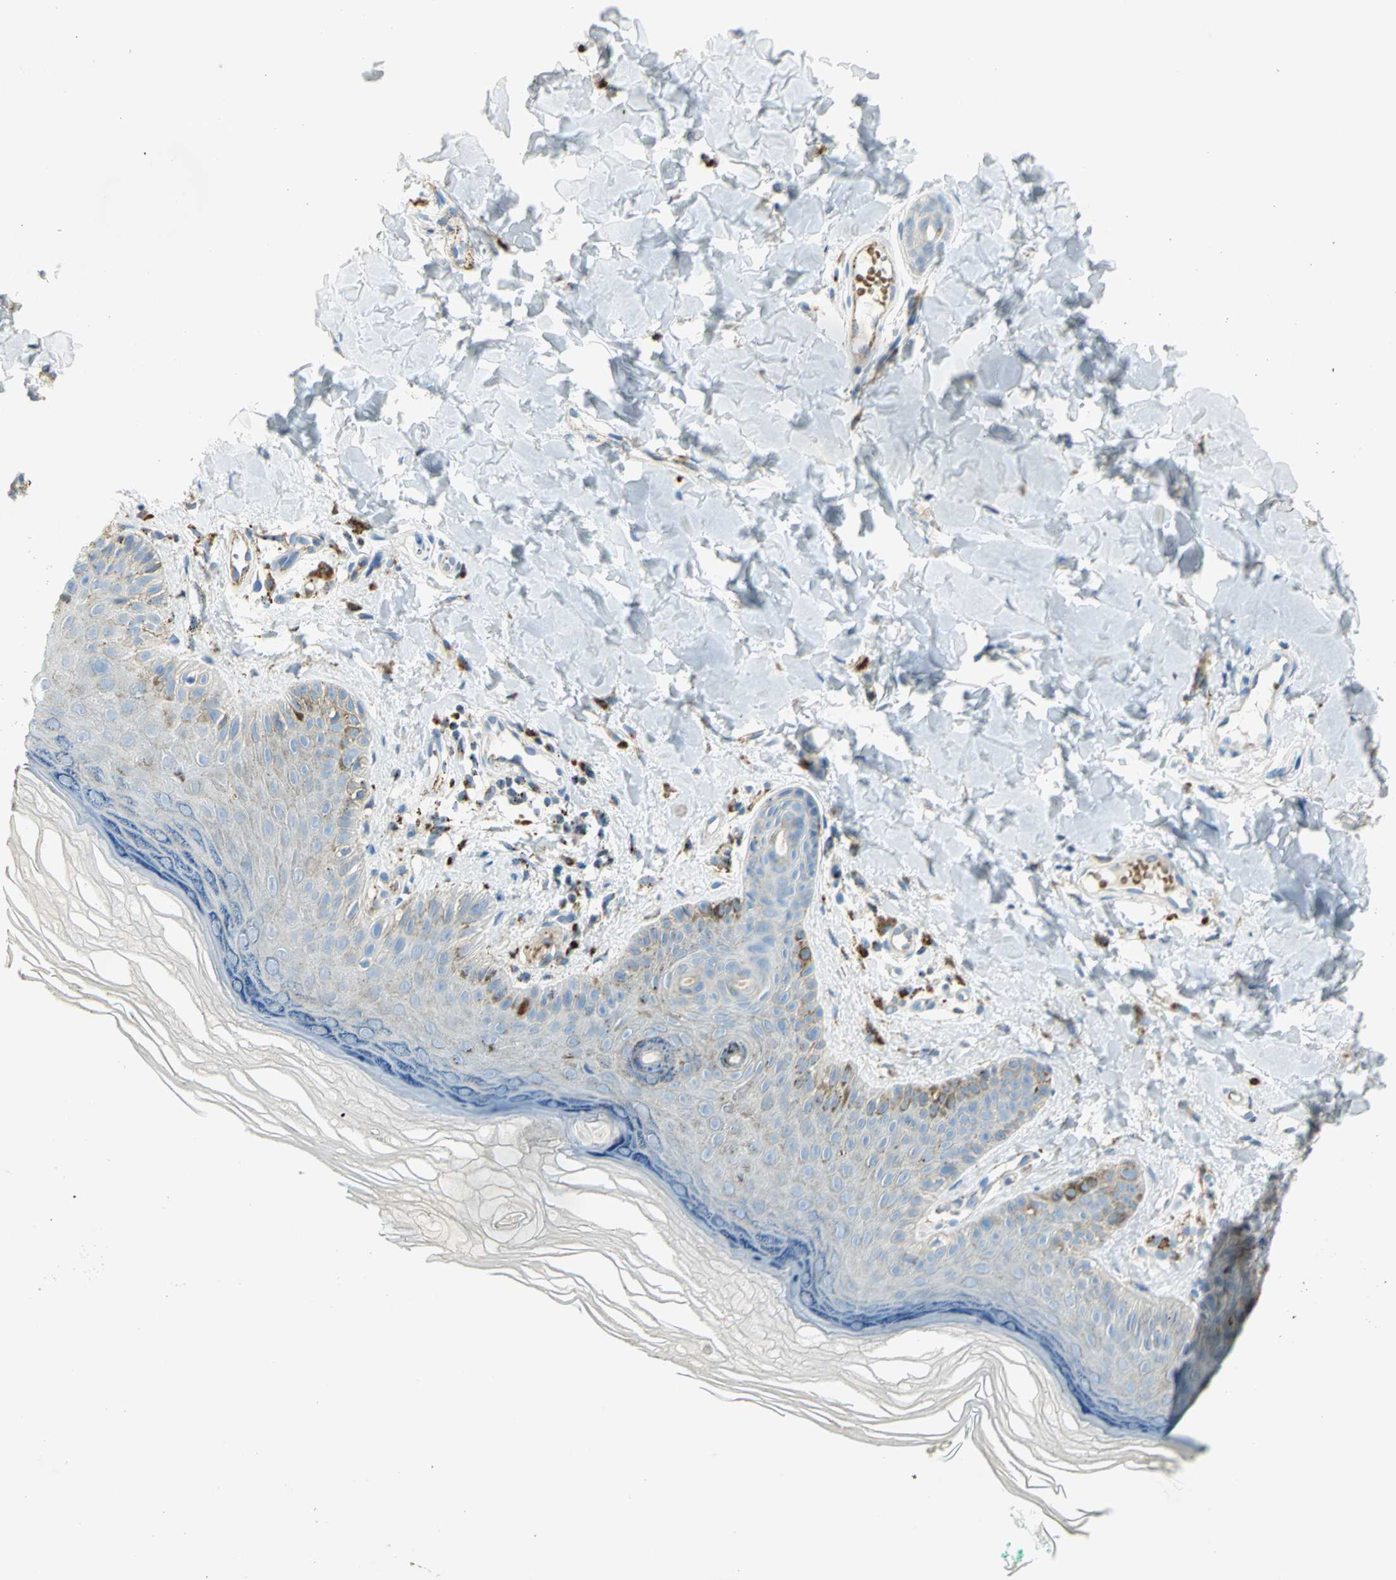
{"staining": {"intensity": "negative", "quantity": "none", "location": "none"}, "tissue": "skin", "cell_type": "Fibroblasts", "image_type": "normal", "snomed": [{"axis": "morphology", "description": "Normal tissue, NOS"}, {"axis": "topography", "description": "Skin"}], "caption": "Human skin stained for a protein using IHC exhibits no positivity in fibroblasts.", "gene": "ARSA", "patient": {"sex": "male", "age": 26}}